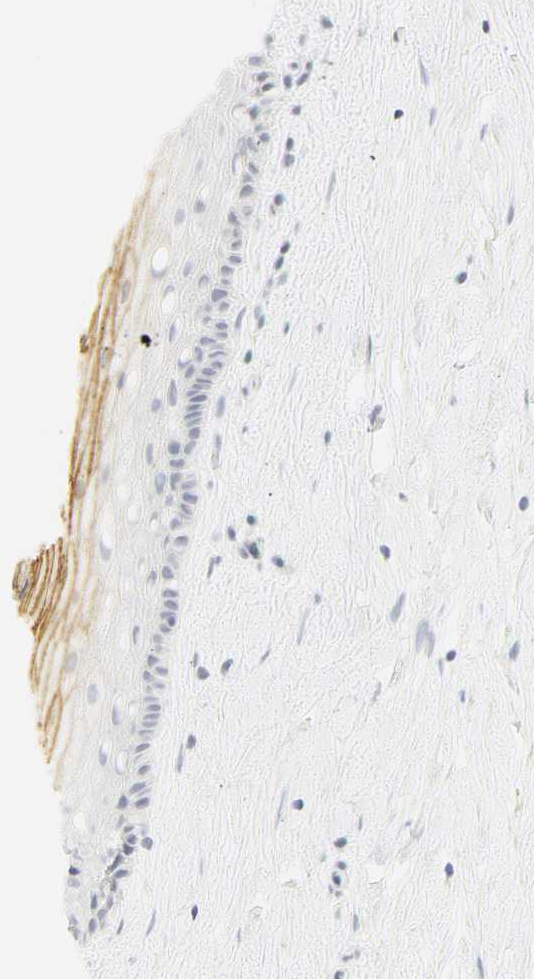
{"staining": {"intensity": "weak", "quantity": "<25%", "location": "cytoplasmic/membranous"}, "tissue": "cervix", "cell_type": "Glandular cells", "image_type": "normal", "snomed": [{"axis": "morphology", "description": "Normal tissue, NOS"}, {"axis": "topography", "description": "Cervix"}], "caption": "A histopathology image of human cervix is negative for staining in glandular cells.", "gene": "CEACAM5", "patient": {"sex": "female", "age": 39}}